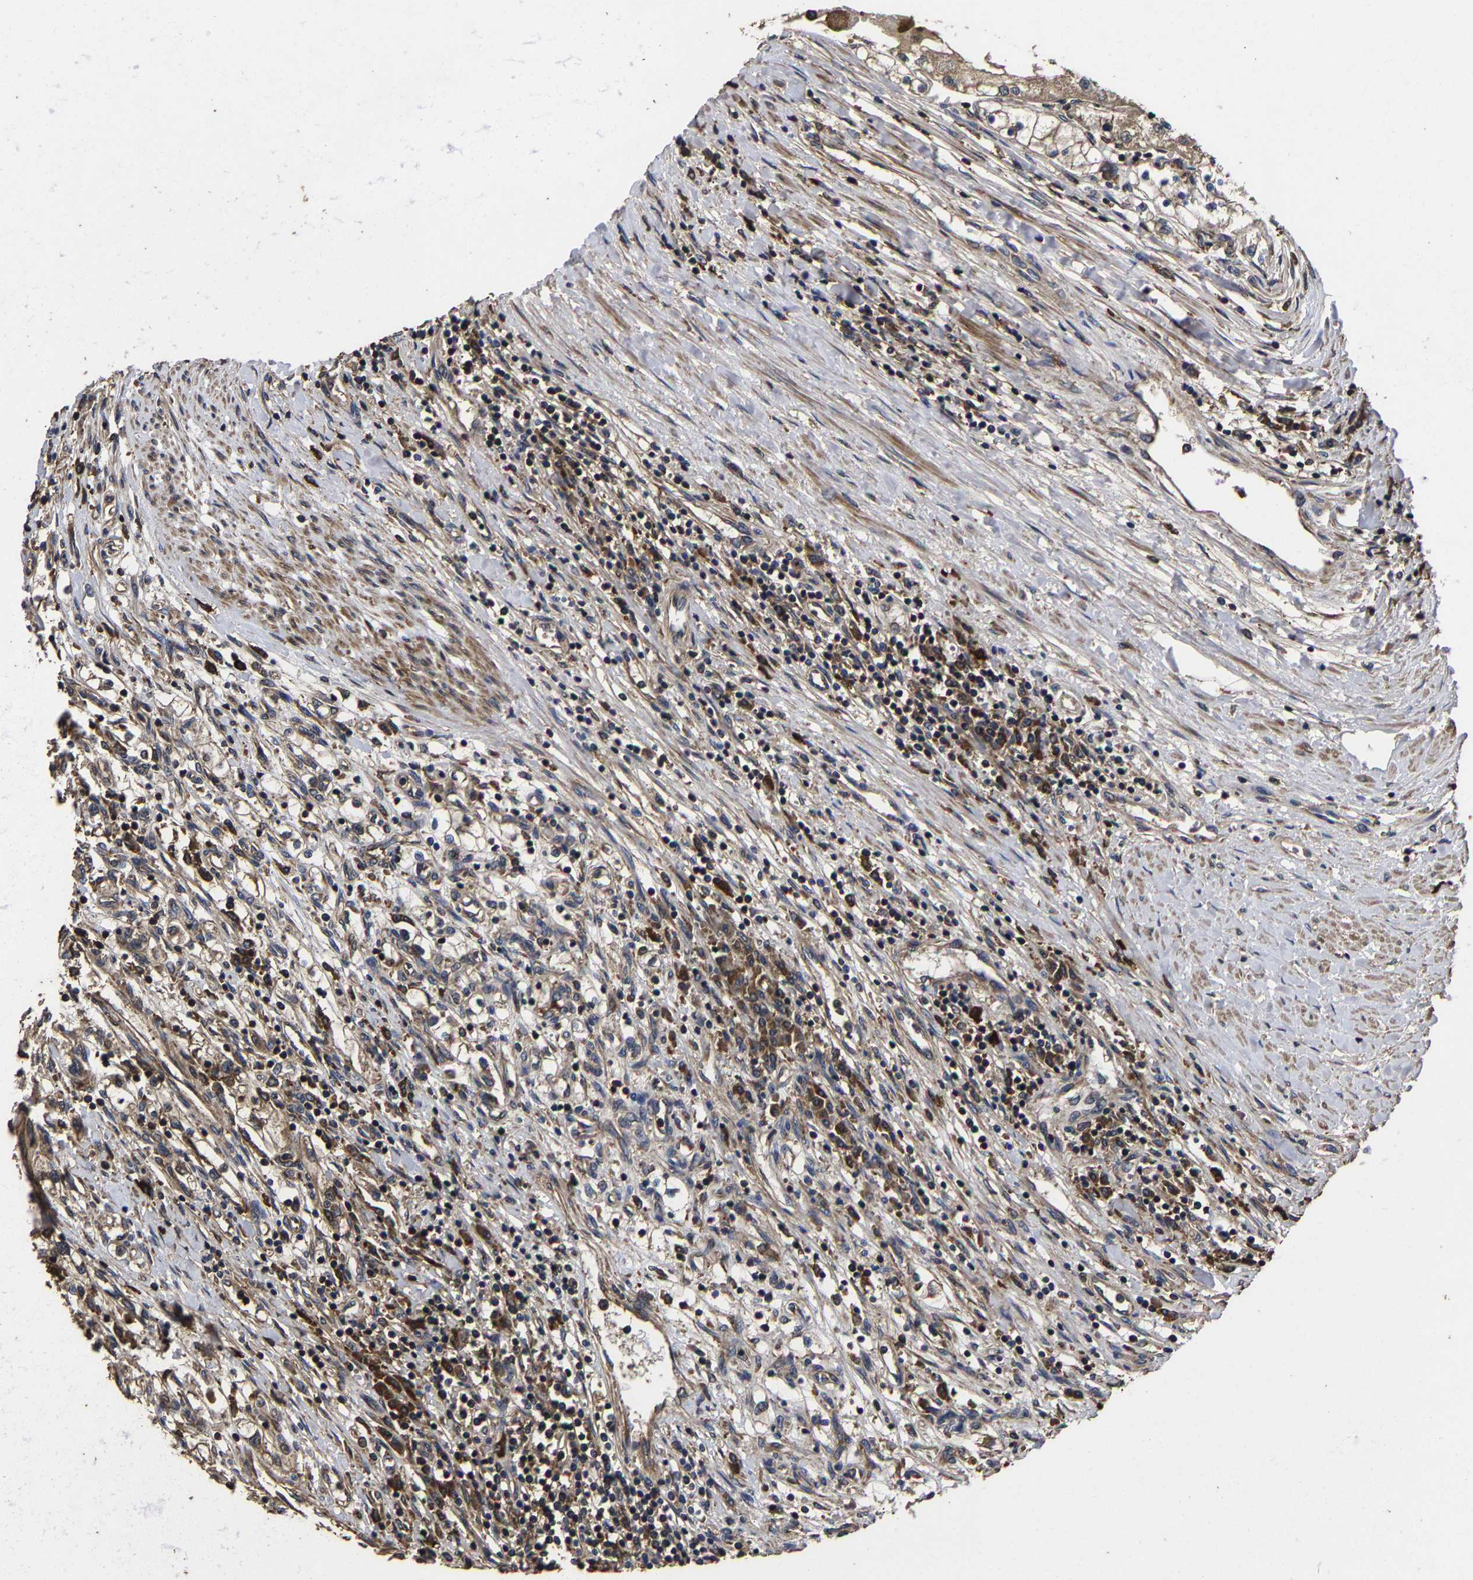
{"staining": {"intensity": "moderate", "quantity": ">75%", "location": "cytoplasmic/membranous"}, "tissue": "renal cancer", "cell_type": "Tumor cells", "image_type": "cancer", "snomed": [{"axis": "morphology", "description": "Adenocarcinoma, NOS"}, {"axis": "topography", "description": "Kidney"}], "caption": "Renal cancer (adenocarcinoma) stained with IHC reveals moderate cytoplasmic/membranous positivity in about >75% of tumor cells.", "gene": "ITCH", "patient": {"sex": "male", "age": 68}}